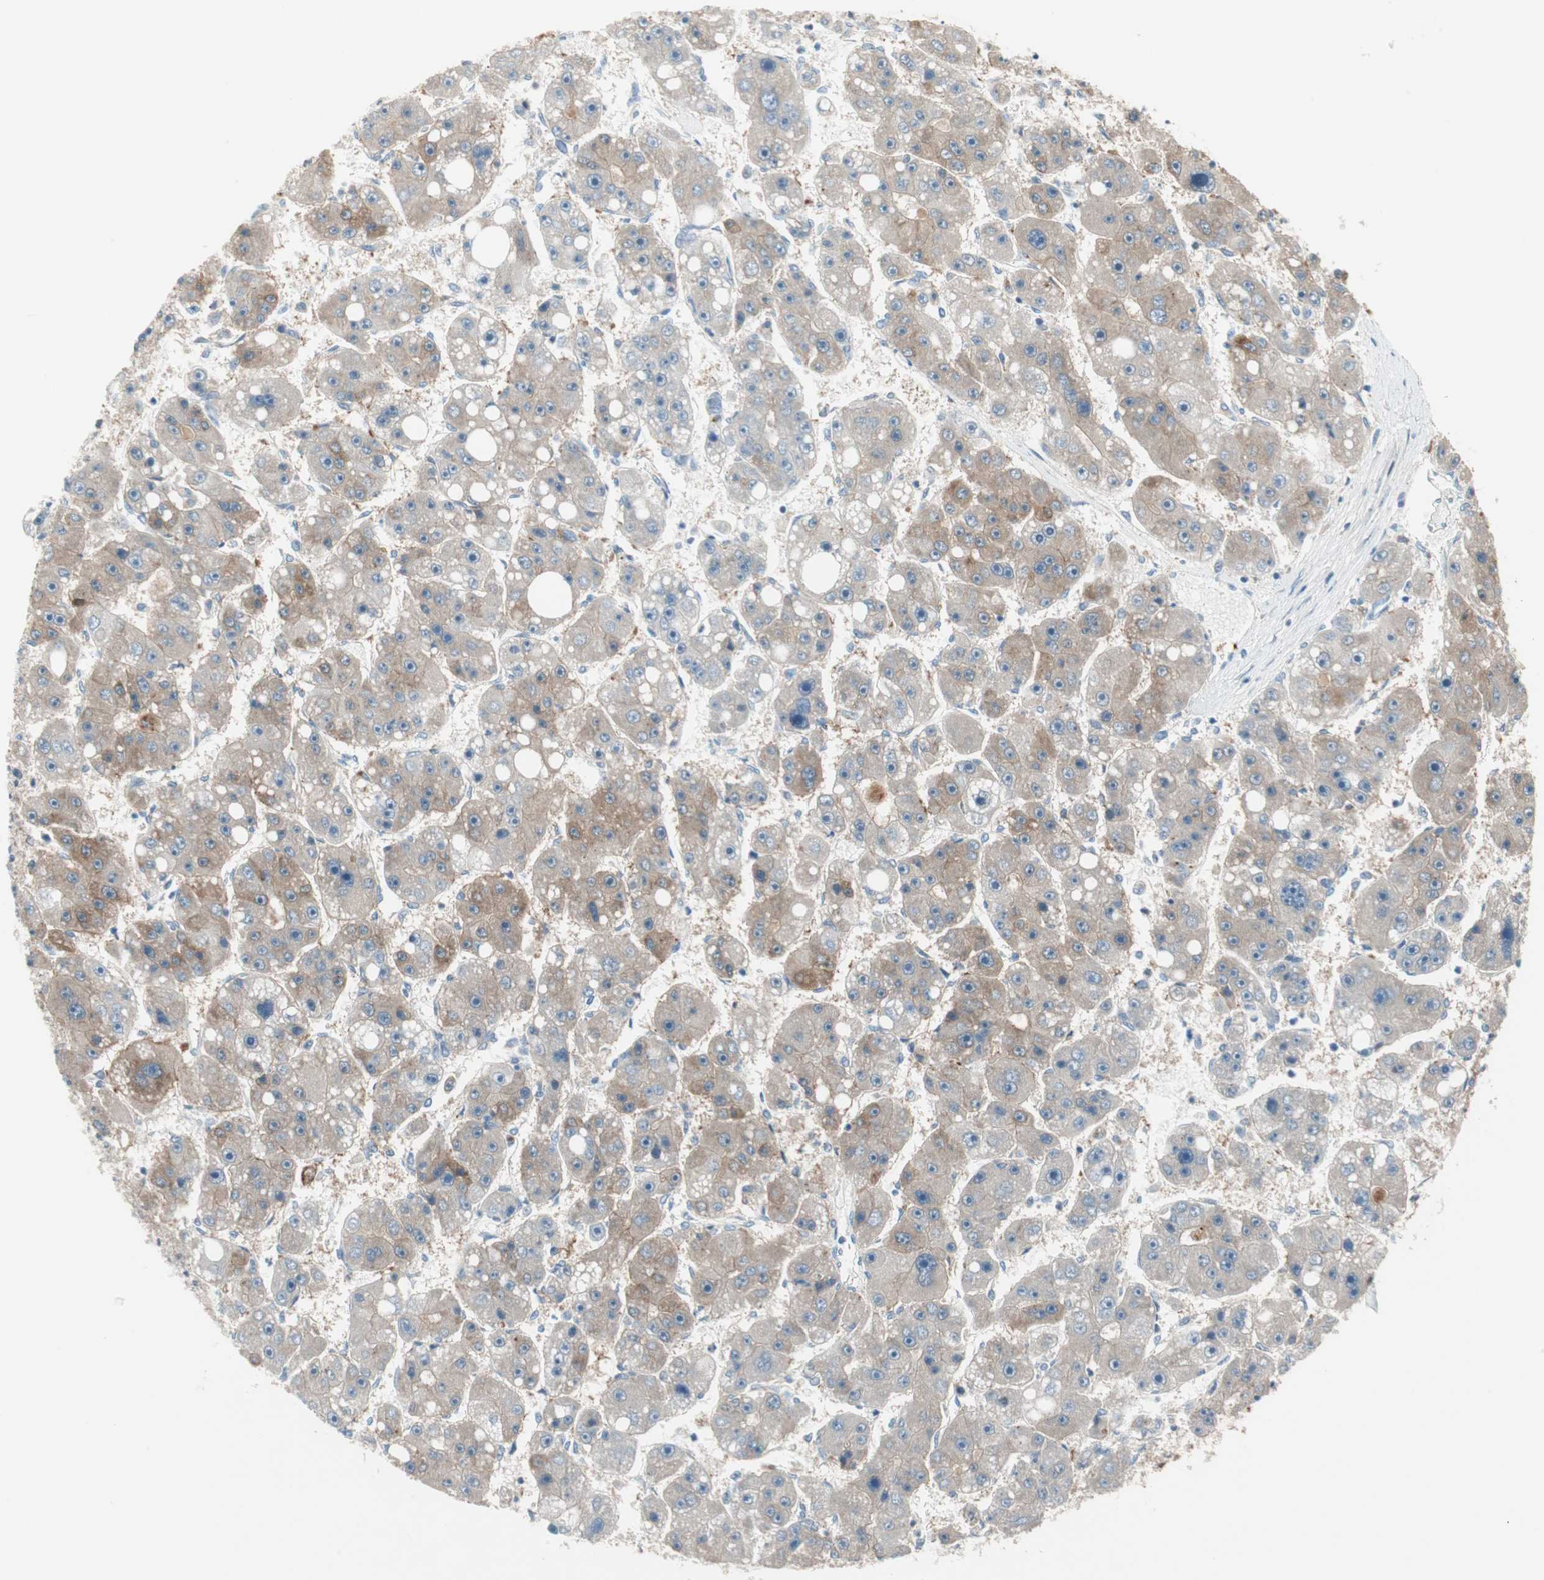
{"staining": {"intensity": "weak", "quantity": "25%-75%", "location": "cytoplasmic/membranous"}, "tissue": "liver cancer", "cell_type": "Tumor cells", "image_type": "cancer", "snomed": [{"axis": "morphology", "description": "Carcinoma, Hepatocellular, NOS"}, {"axis": "topography", "description": "Liver"}], "caption": "Hepatocellular carcinoma (liver) tissue demonstrates weak cytoplasmic/membranous expression in about 25%-75% of tumor cells", "gene": "PDZK1", "patient": {"sex": "female", "age": 61}}